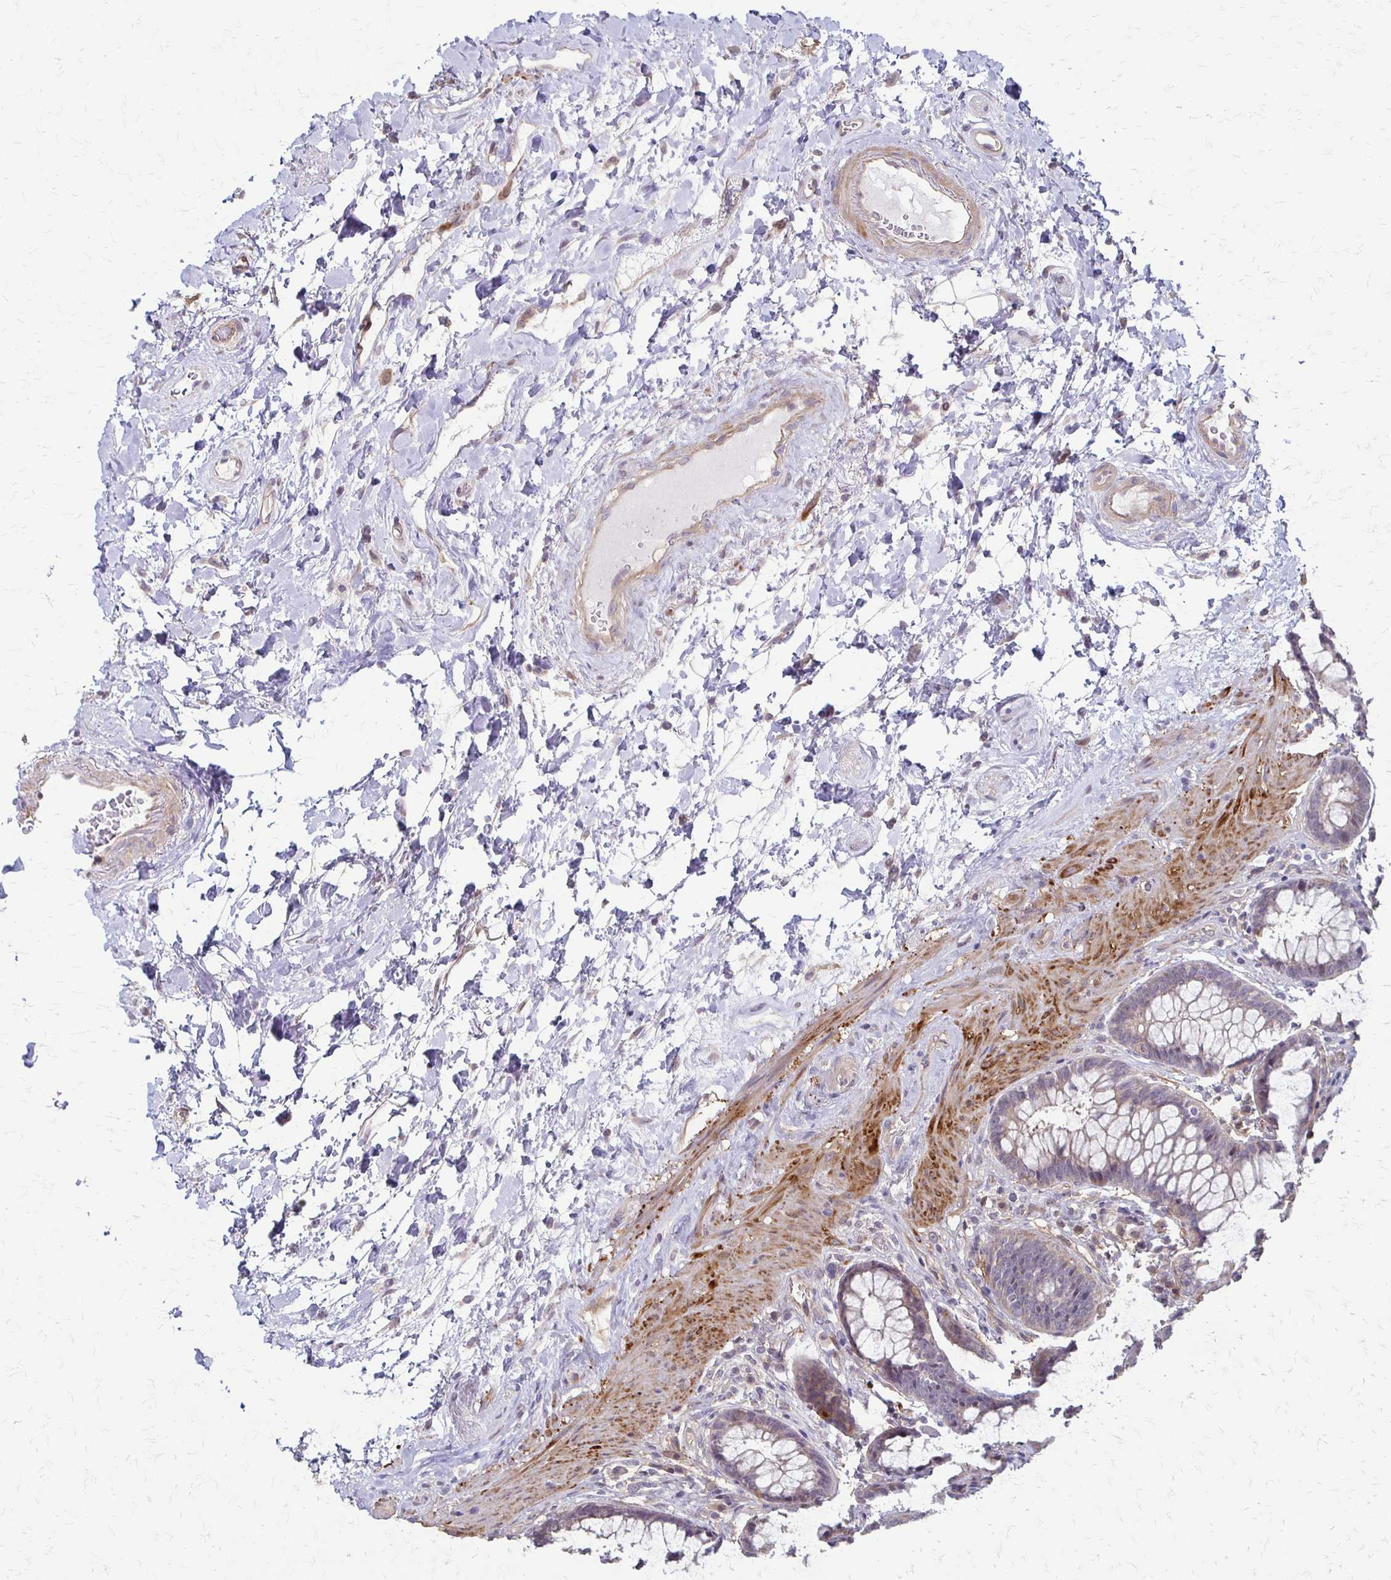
{"staining": {"intensity": "weak", "quantity": "25%-75%", "location": "cytoplasmic/membranous"}, "tissue": "rectum", "cell_type": "Glandular cells", "image_type": "normal", "snomed": [{"axis": "morphology", "description": "Normal tissue, NOS"}, {"axis": "topography", "description": "Rectum"}], "caption": "This histopathology image reveals normal rectum stained with IHC to label a protein in brown. The cytoplasmic/membranous of glandular cells show weak positivity for the protein. Nuclei are counter-stained blue.", "gene": "CFL2", "patient": {"sex": "male", "age": 72}}